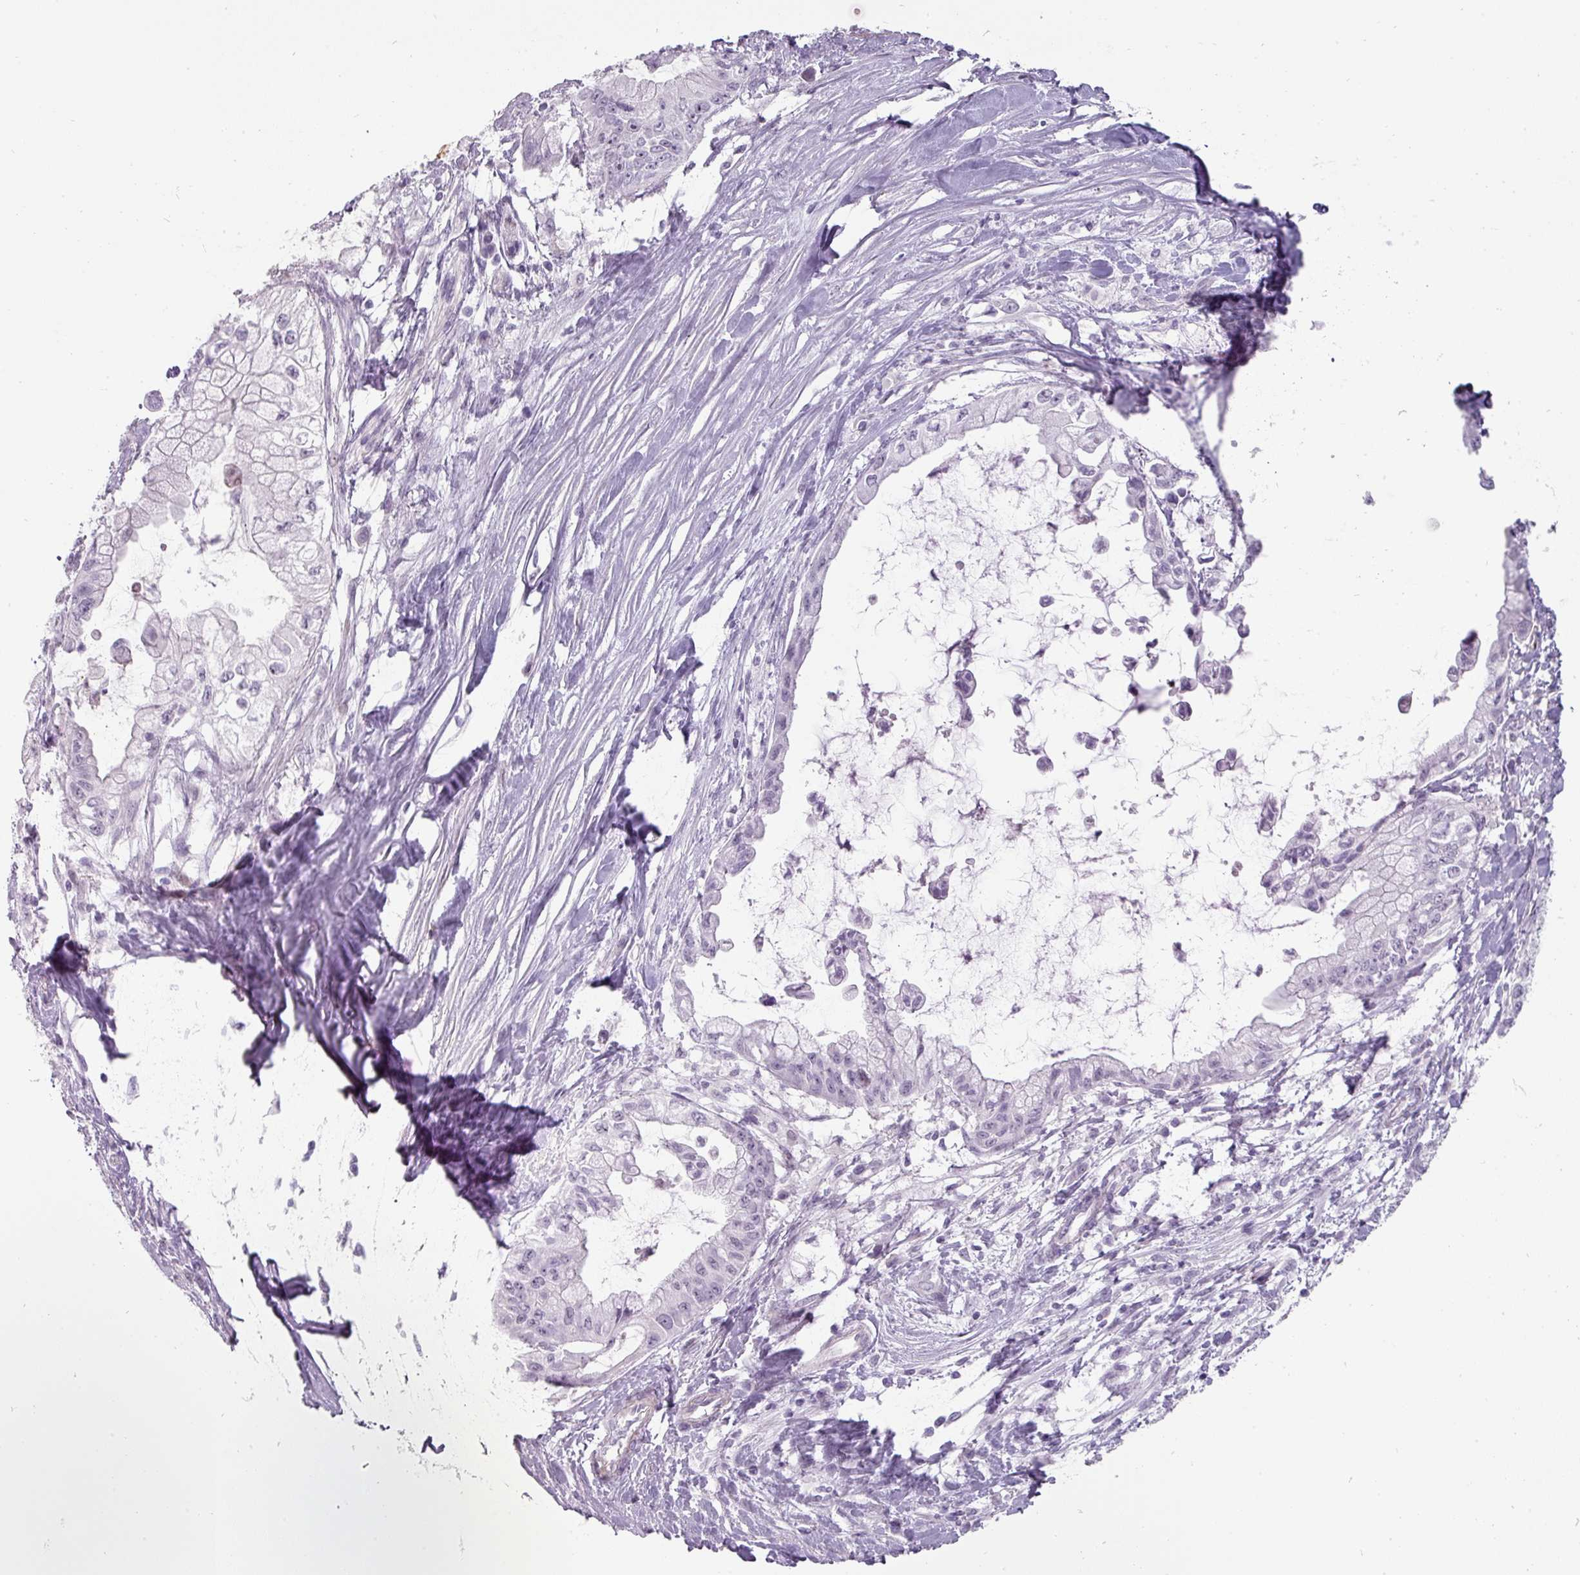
{"staining": {"intensity": "strong", "quantity": "<25%", "location": "cytoplasmic/membranous"}, "tissue": "pancreatic cancer", "cell_type": "Tumor cells", "image_type": "cancer", "snomed": [{"axis": "morphology", "description": "Adenocarcinoma, NOS"}, {"axis": "topography", "description": "Pancreas"}], "caption": "Strong cytoplasmic/membranous protein staining is present in about <25% of tumor cells in pancreatic cancer.", "gene": "CHRDL1", "patient": {"sex": "male", "age": 48}}